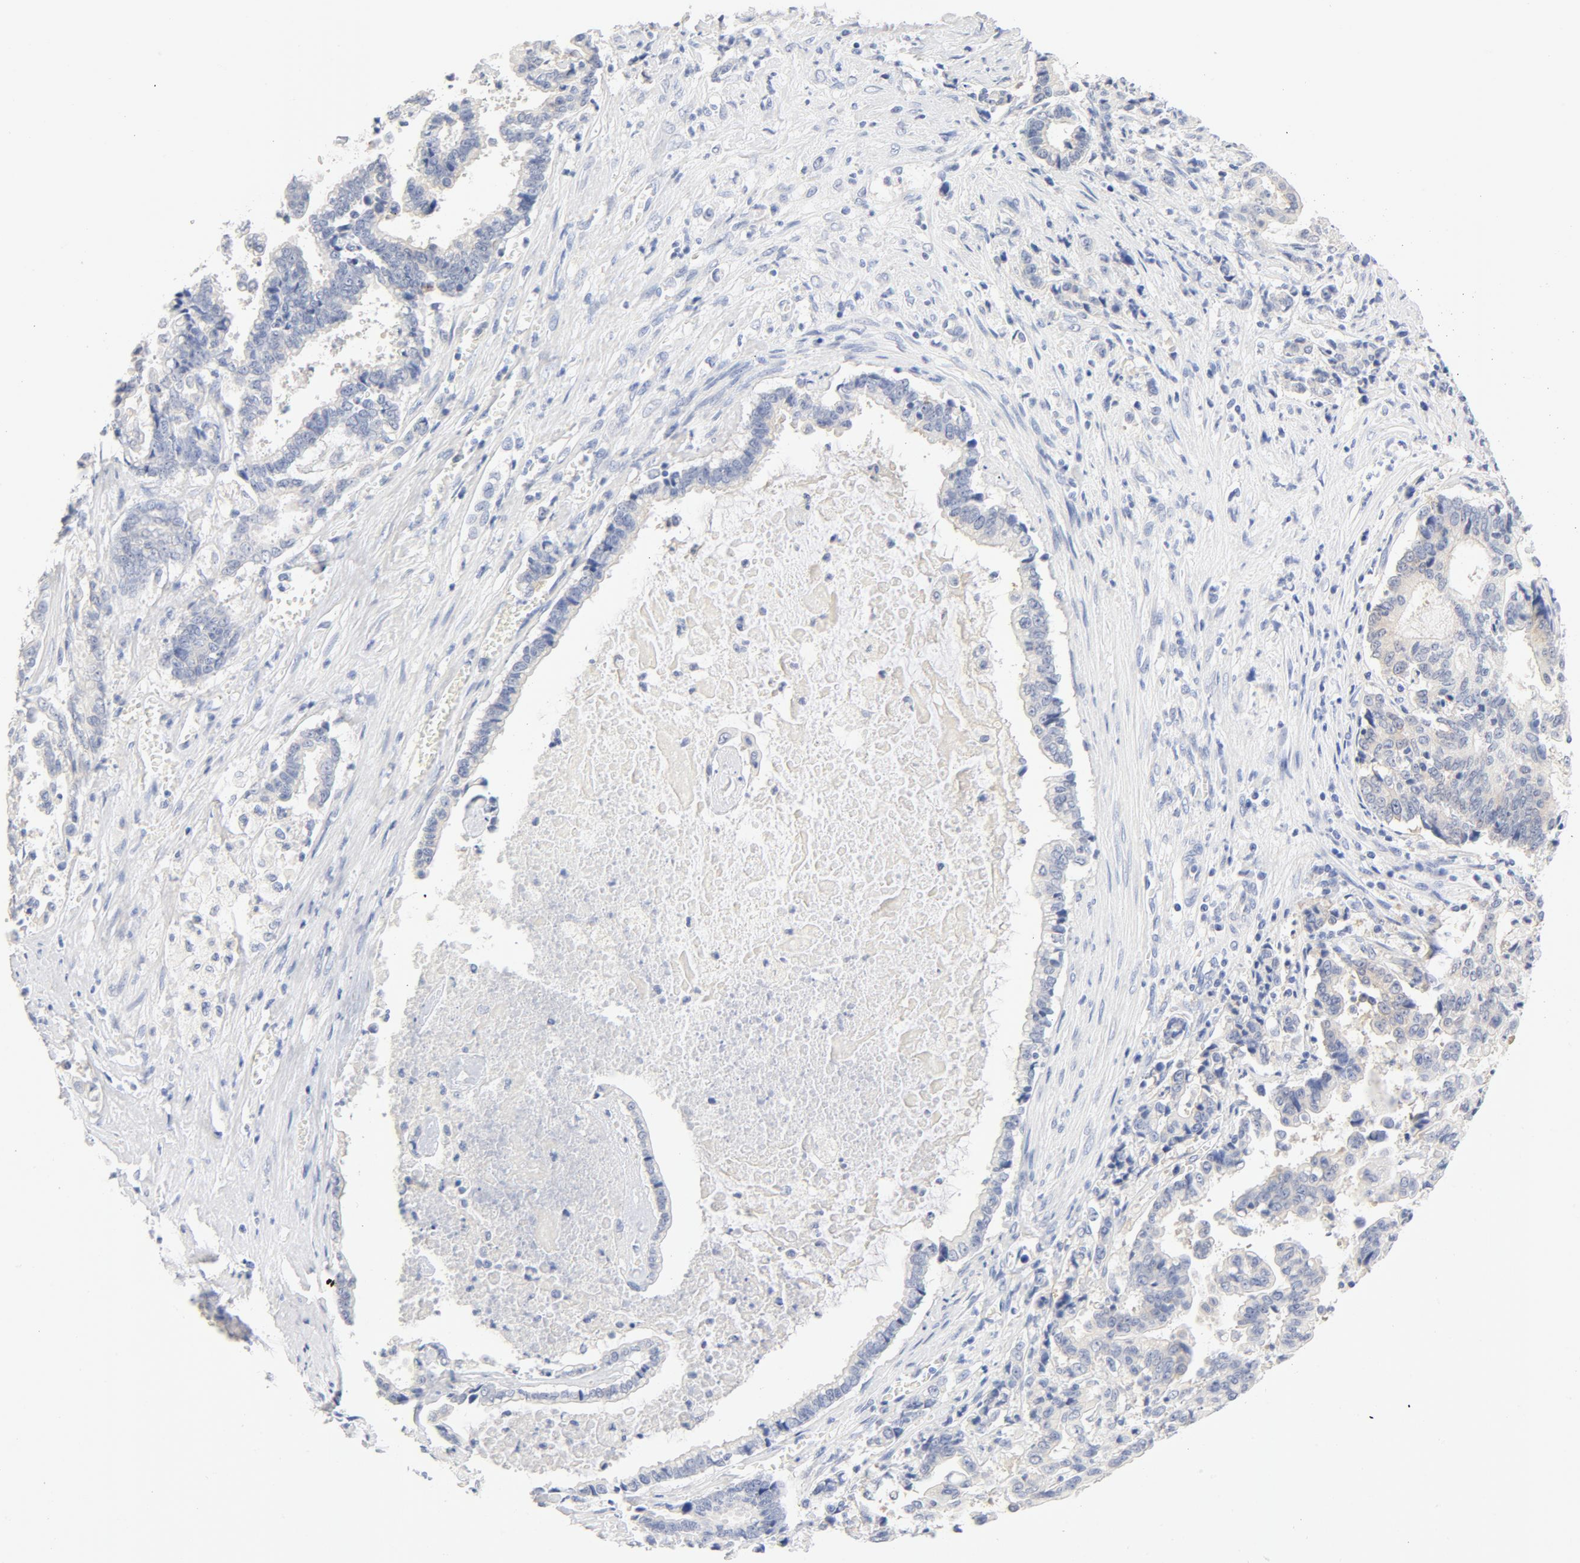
{"staining": {"intensity": "negative", "quantity": "none", "location": "none"}, "tissue": "liver cancer", "cell_type": "Tumor cells", "image_type": "cancer", "snomed": [{"axis": "morphology", "description": "Cholangiocarcinoma"}, {"axis": "topography", "description": "Liver"}], "caption": "The IHC histopathology image has no significant expression in tumor cells of liver cancer (cholangiocarcinoma) tissue.", "gene": "HOMER1", "patient": {"sex": "male", "age": 57}}